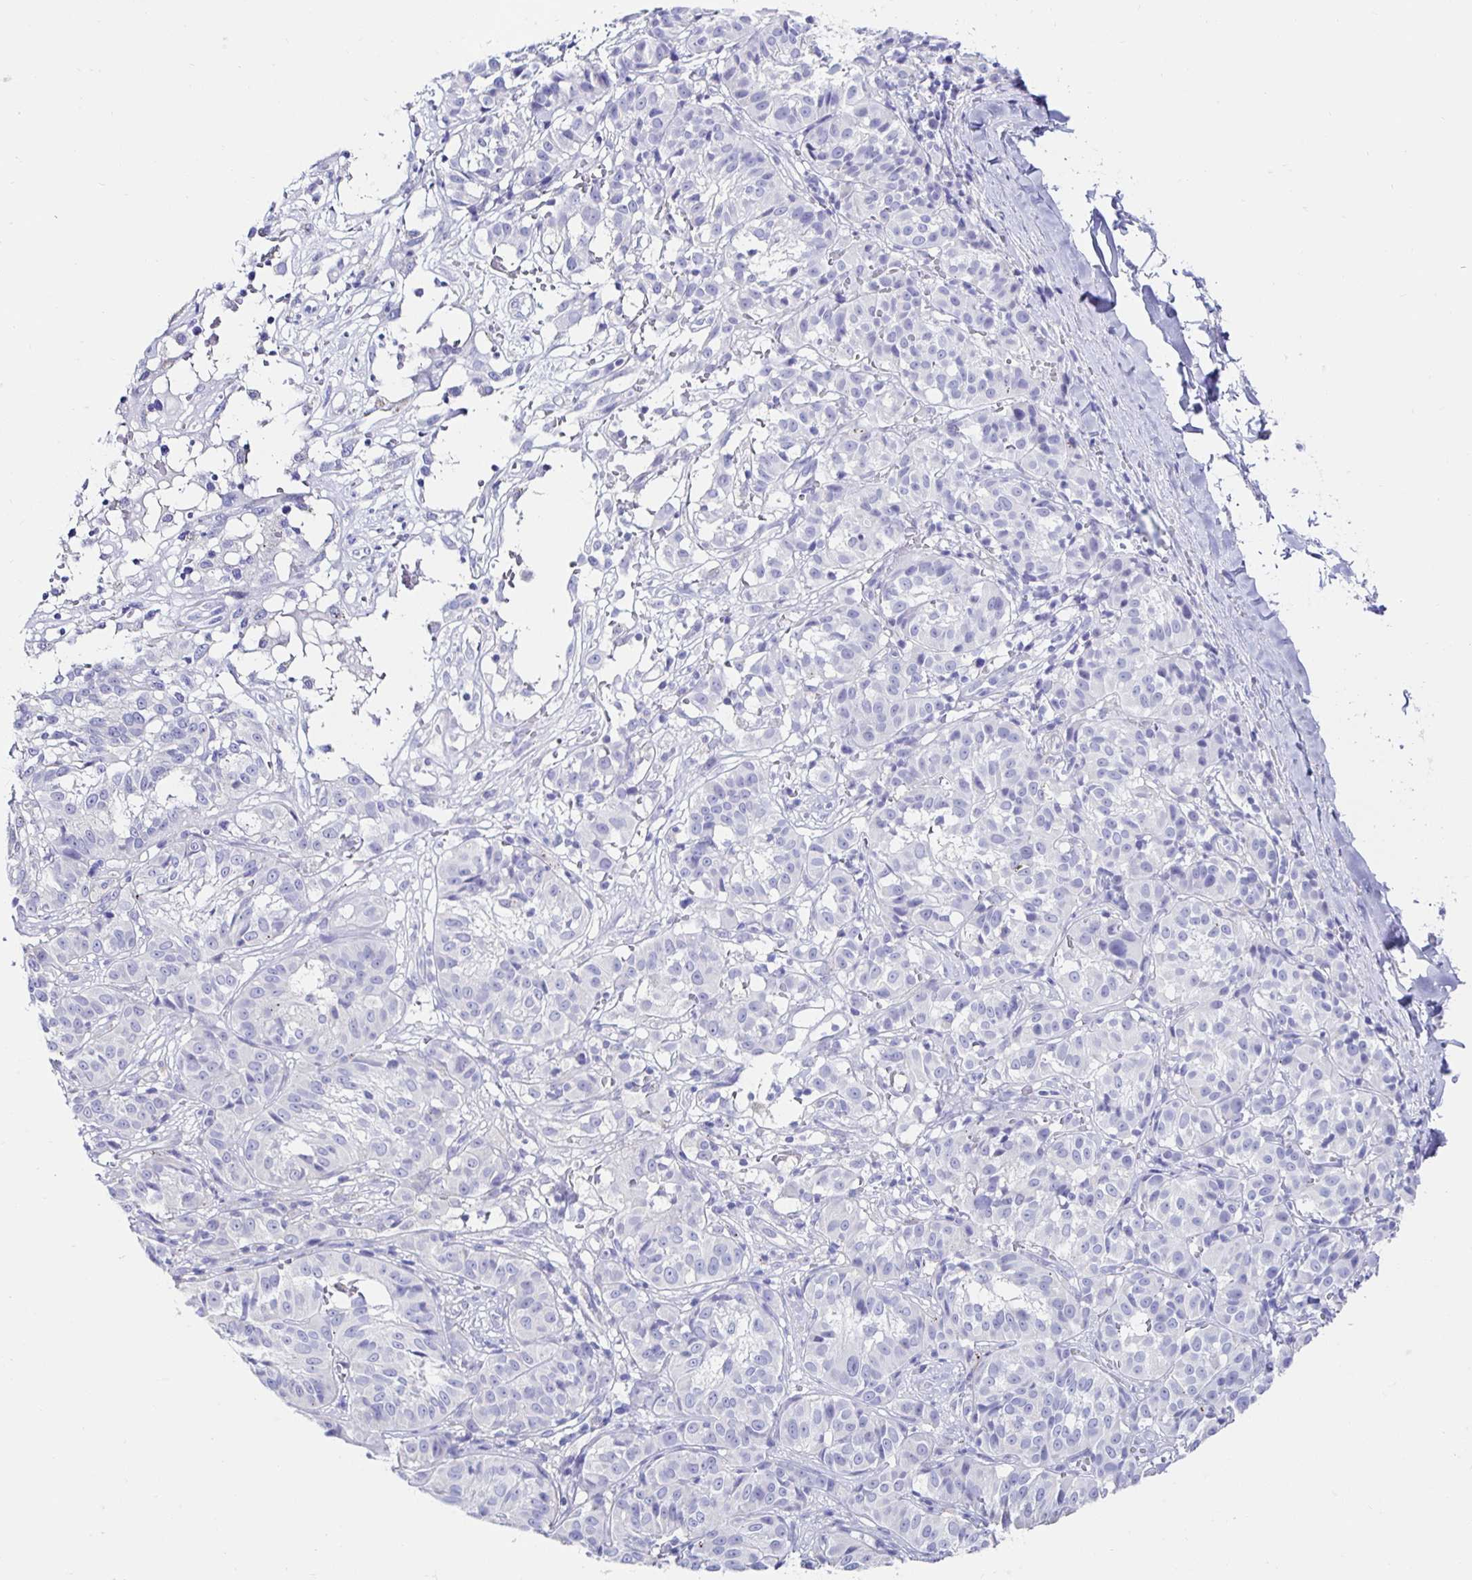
{"staining": {"intensity": "negative", "quantity": "none", "location": "none"}, "tissue": "melanoma", "cell_type": "Tumor cells", "image_type": "cancer", "snomed": [{"axis": "morphology", "description": "Malignant melanoma, NOS"}, {"axis": "topography", "description": "Skin"}], "caption": "IHC histopathology image of neoplastic tissue: melanoma stained with DAB displays no significant protein staining in tumor cells.", "gene": "CA9", "patient": {"sex": "female", "age": 72}}